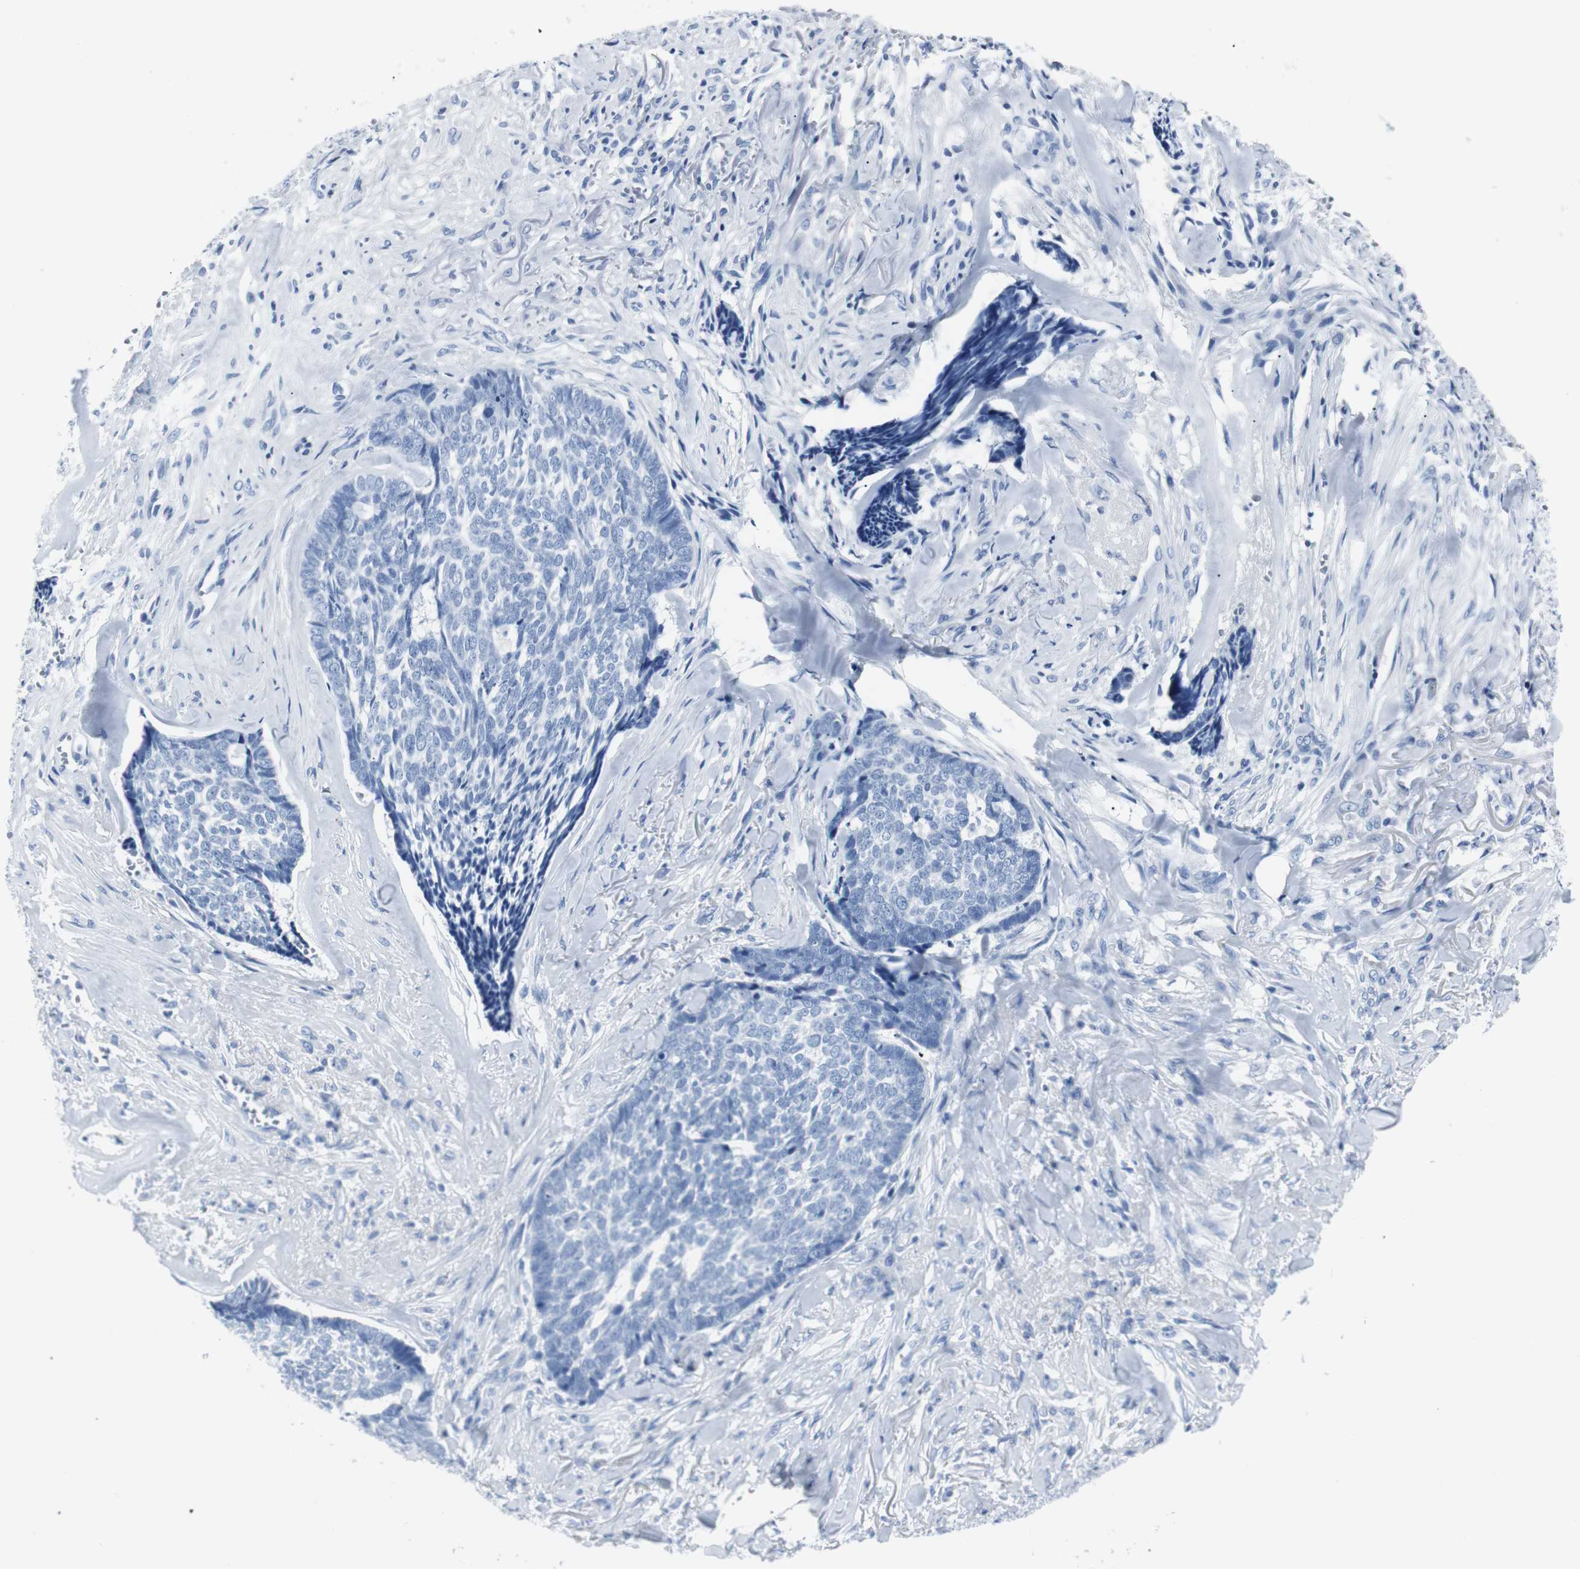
{"staining": {"intensity": "negative", "quantity": "none", "location": "none"}, "tissue": "skin cancer", "cell_type": "Tumor cells", "image_type": "cancer", "snomed": [{"axis": "morphology", "description": "Basal cell carcinoma"}, {"axis": "topography", "description": "Skin"}], "caption": "Tumor cells show no significant protein positivity in basal cell carcinoma (skin).", "gene": "GAP43", "patient": {"sex": "male", "age": 84}}